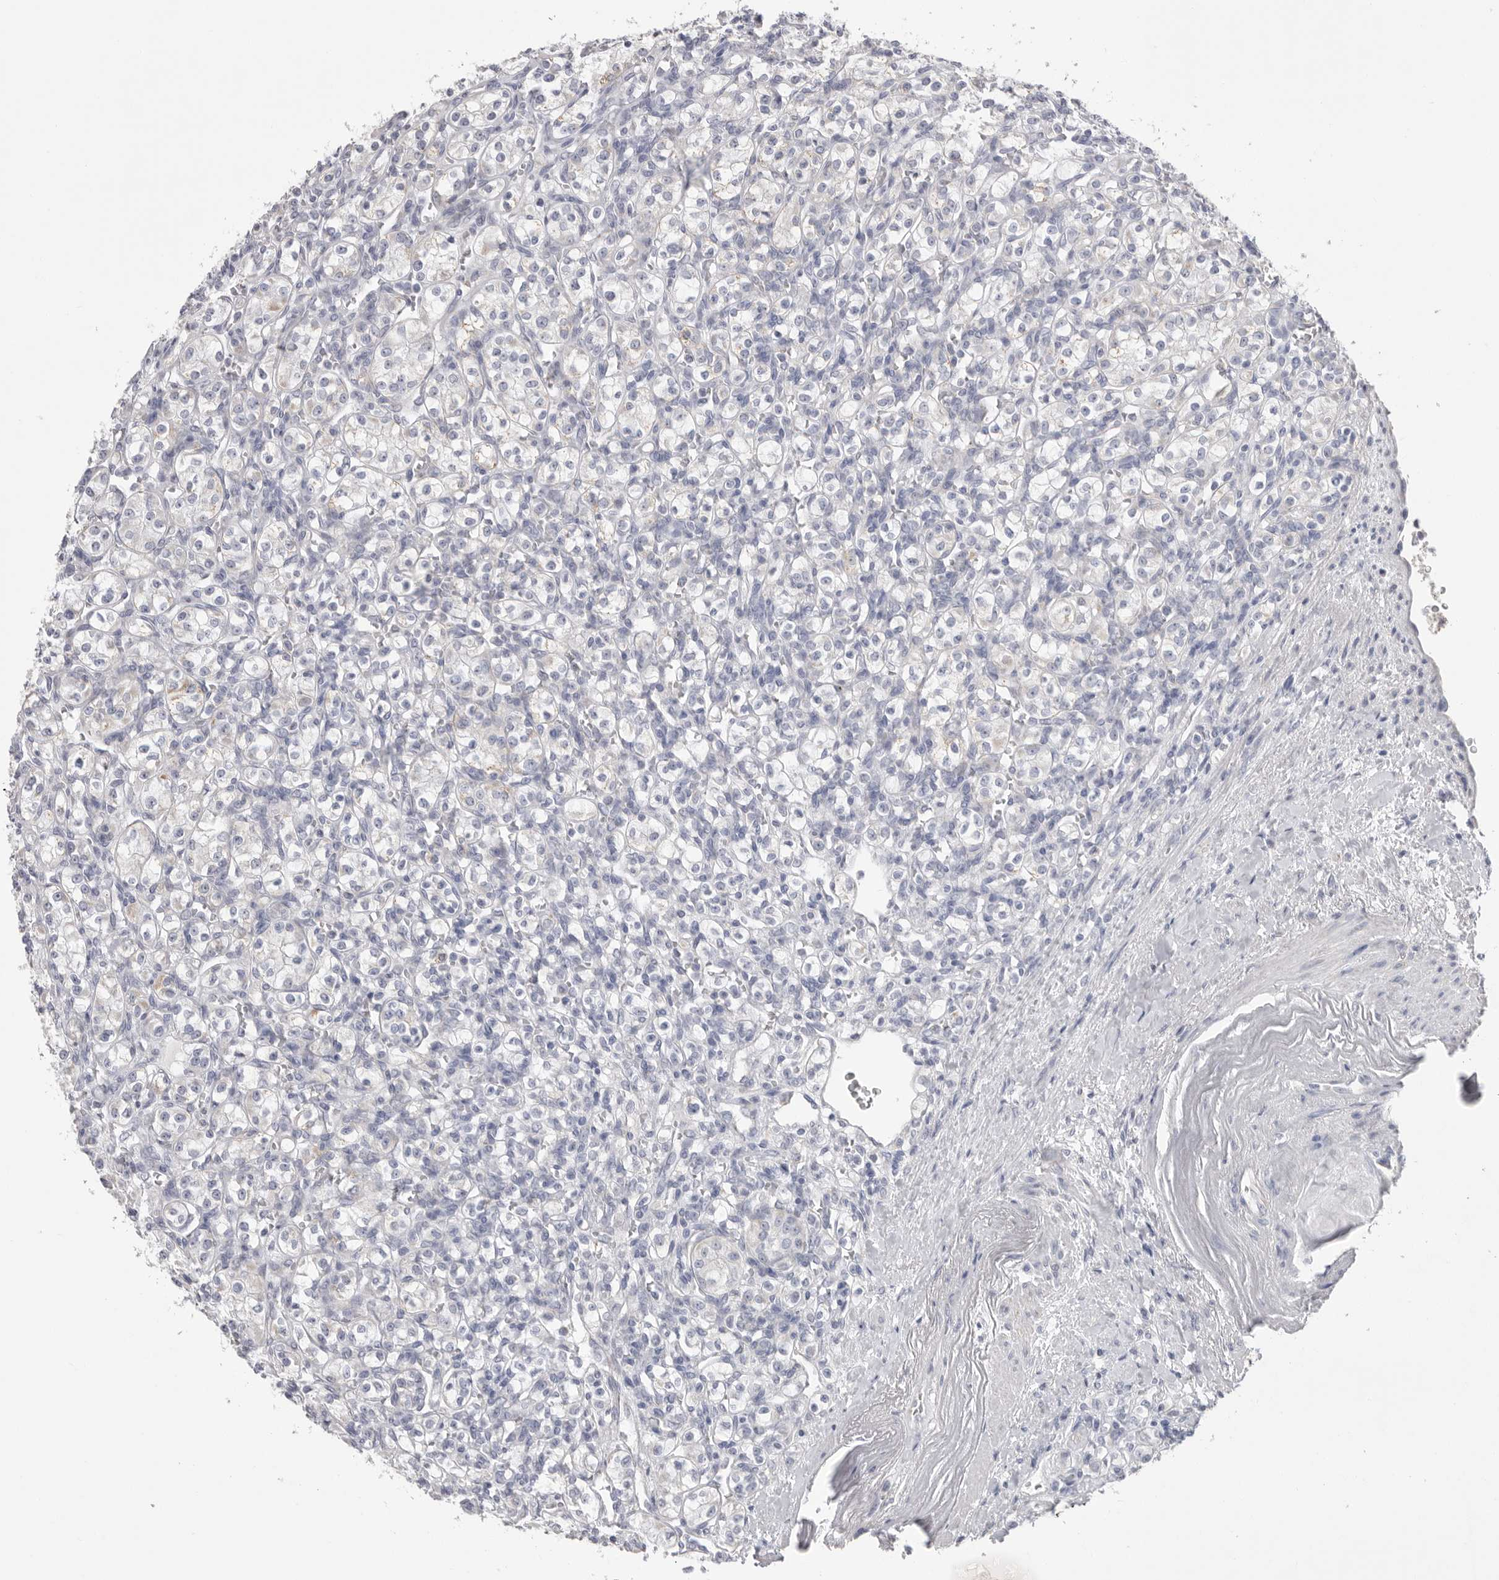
{"staining": {"intensity": "negative", "quantity": "none", "location": "none"}, "tissue": "renal cancer", "cell_type": "Tumor cells", "image_type": "cancer", "snomed": [{"axis": "morphology", "description": "Adenocarcinoma, NOS"}, {"axis": "topography", "description": "Kidney"}], "caption": "This is an IHC histopathology image of renal cancer (adenocarcinoma). There is no staining in tumor cells.", "gene": "VDAC3", "patient": {"sex": "male", "age": 77}}